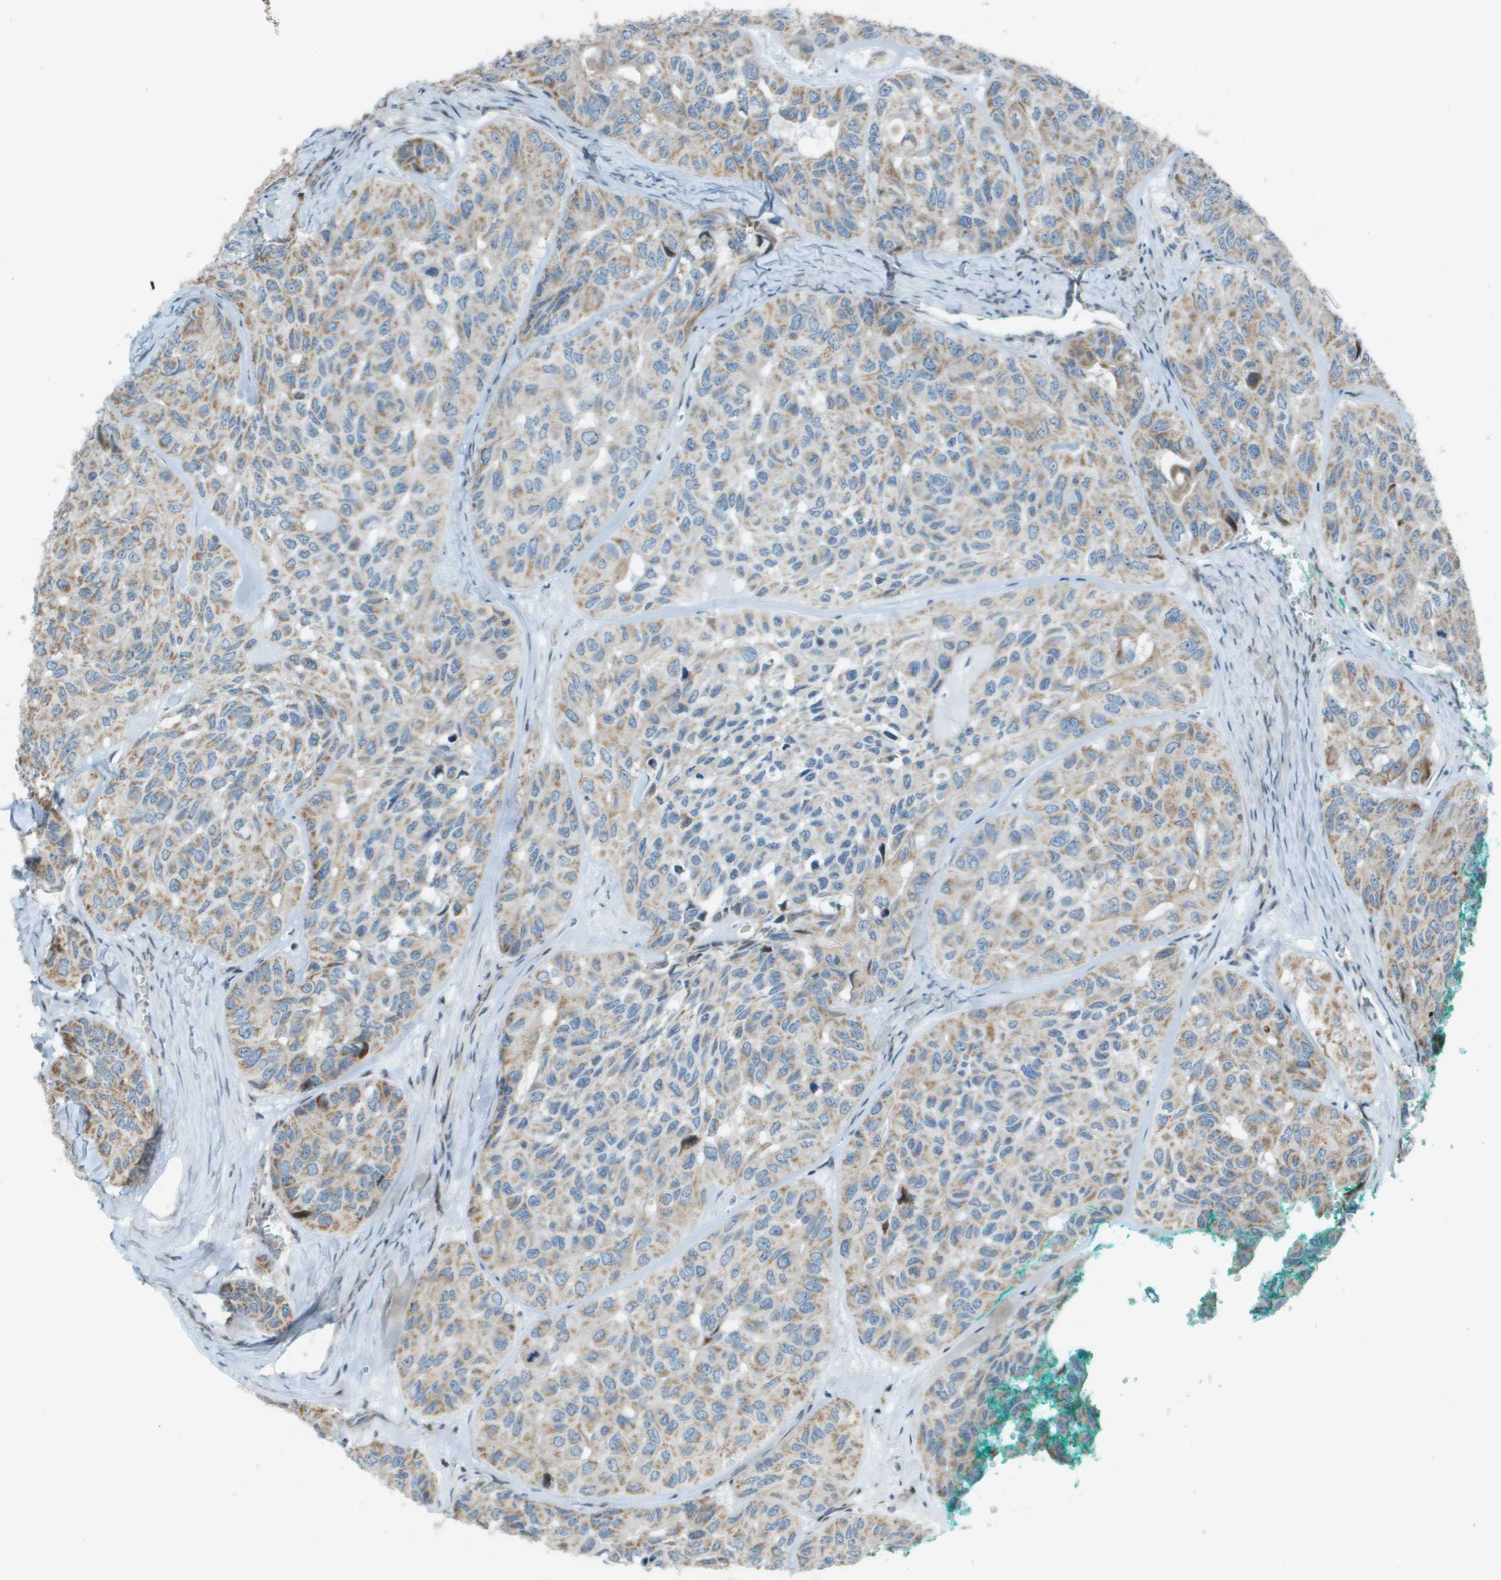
{"staining": {"intensity": "weak", "quantity": ">75%", "location": "cytoplasmic/membranous"}, "tissue": "head and neck cancer", "cell_type": "Tumor cells", "image_type": "cancer", "snomed": [{"axis": "morphology", "description": "Adenocarcinoma, NOS"}, {"axis": "topography", "description": "Salivary gland, NOS"}, {"axis": "topography", "description": "Head-Neck"}], "caption": "IHC of head and neck cancer demonstrates low levels of weak cytoplasmic/membranous expression in approximately >75% of tumor cells.", "gene": "MGAT3", "patient": {"sex": "female", "age": 76}}